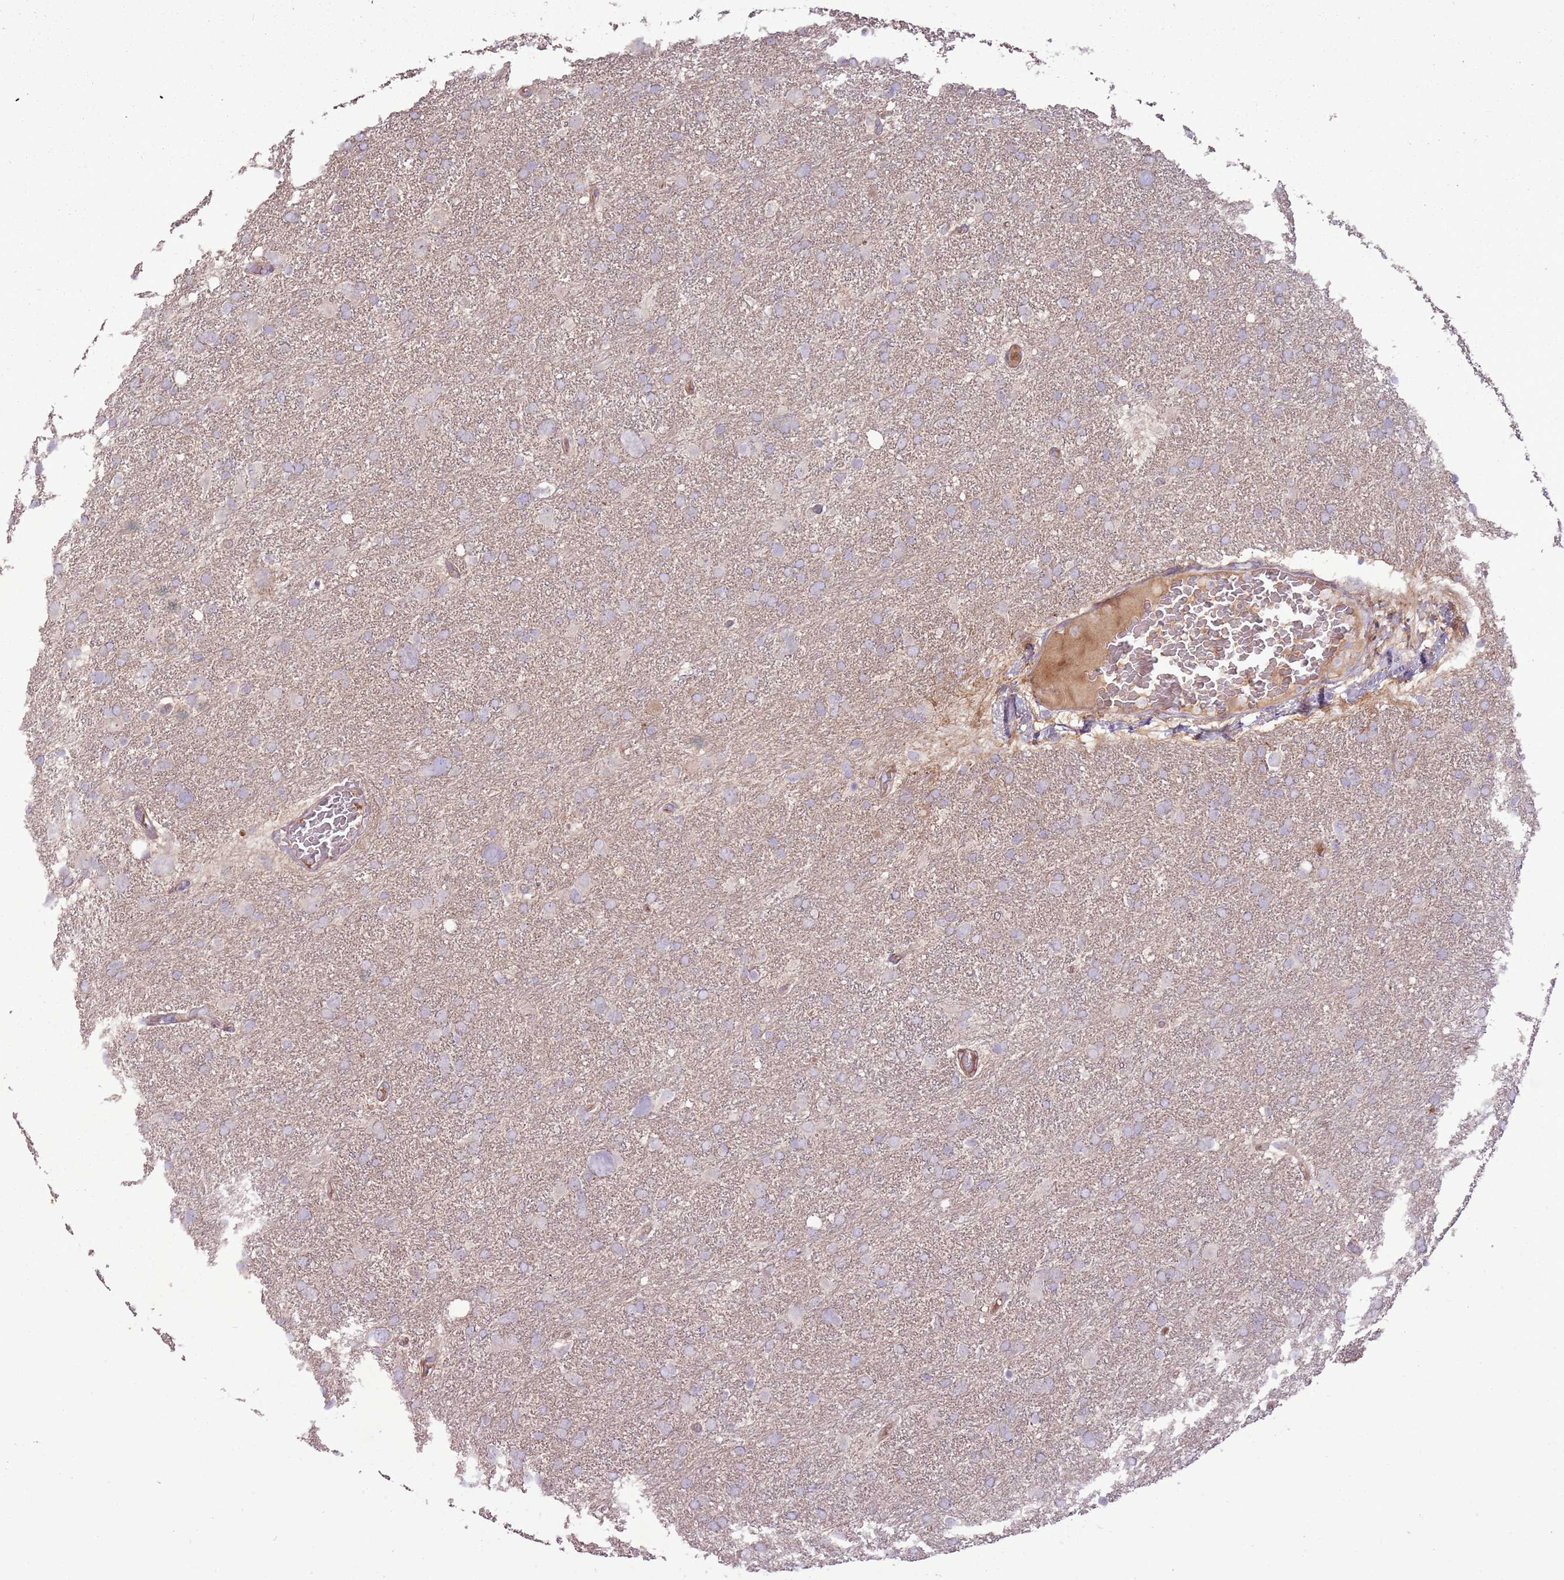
{"staining": {"intensity": "negative", "quantity": "none", "location": "none"}, "tissue": "glioma", "cell_type": "Tumor cells", "image_type": "cancer", "snomed": [{"axis": "morphology", "description": "Glioma, malignant, High grade"}, {"axis": "topography", "description": "Brain"}], "caption": "The image exhibits no staining of tumor cells in glioma.", "gene": "ANKRD24", "patient": {"sex": "male", "age": 61}}